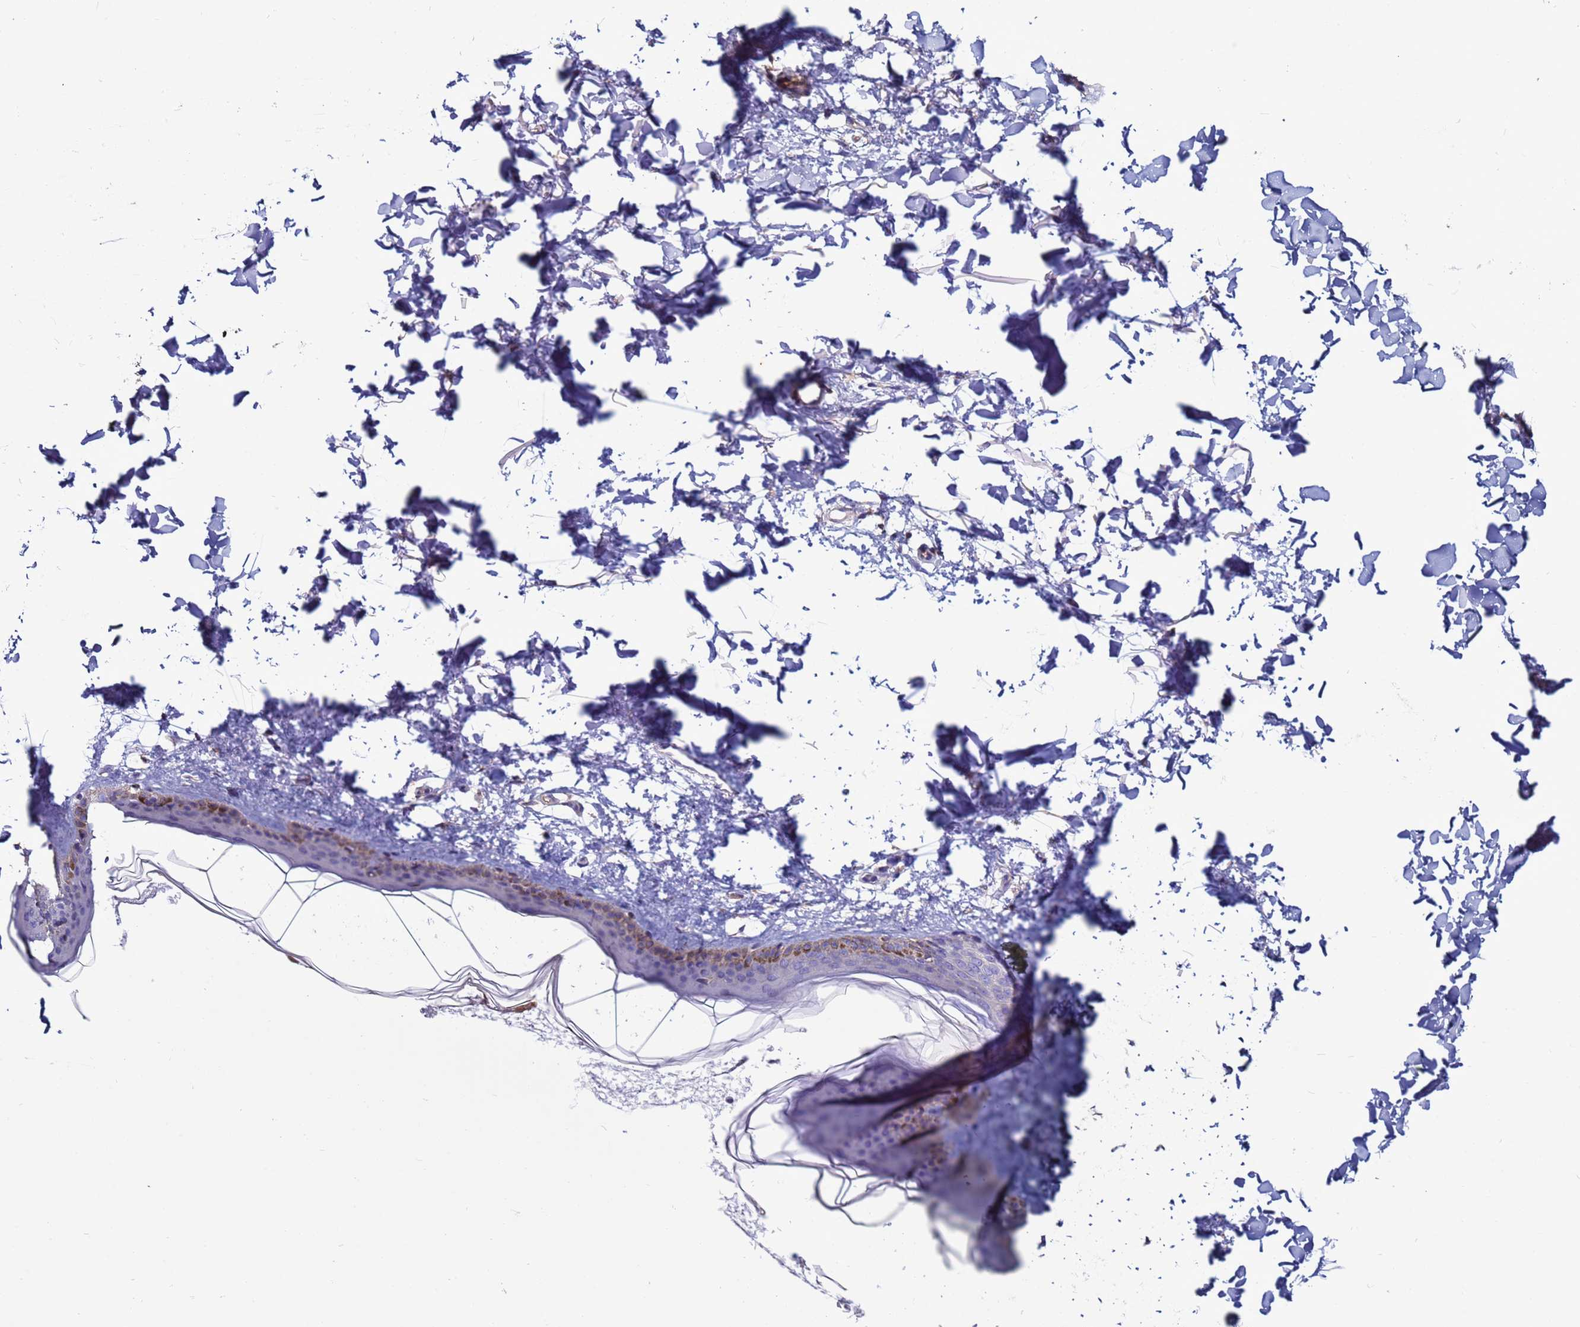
{"staining": {"intensity": "negative", "quantity": "none", "location": "none"}, "tissue": "skin", "cell_type": "Fibroblasts", "image_type": "normal", "snomed": [{"axis": "morphology", "description": "Normal tissue, NOS"}, {"axis": "topography", "description": "Skin"}], "caption": "The immunohistochemistry (IHC) image has no significant expression in fibroblasts of skin. The staining was performed using DAB (3,3'-diaminobenzidine) to visualize the protein expression in brown, while the nuclei were stained in blue with hematoxylin (Magnification: 20x).", "gene": "CEP55", "patient": {"sex": "female", "age": 58}}